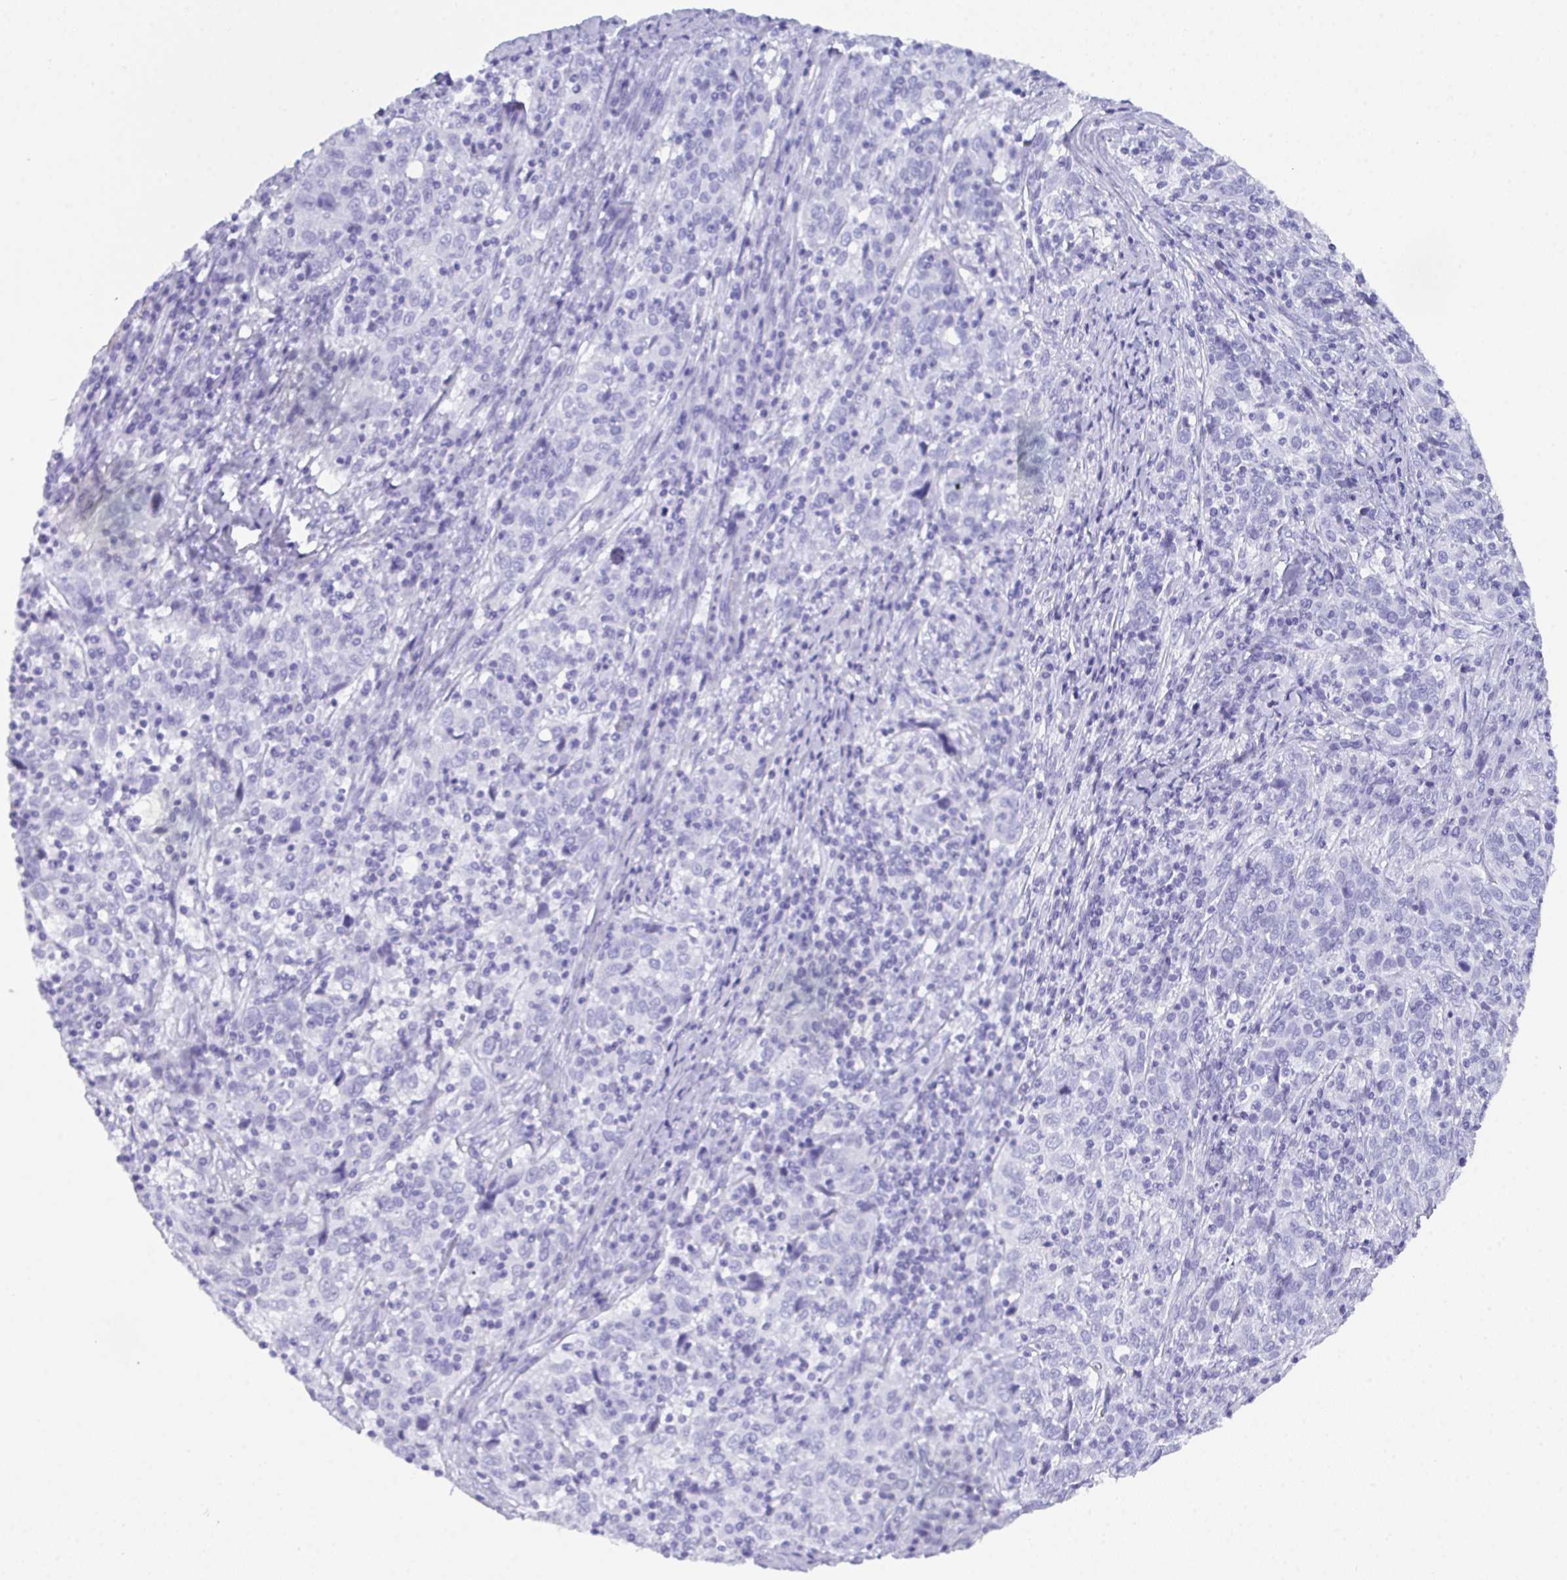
{"staining": {"intensity": "negative", "quantity": "none", "location": "none"}, "tissue": "cervical cancer", "cell_type": "Tumor cells", "image_type": "cancer", "snomed": [{"axis": "morphology", "description": "Squamous cell carcinoma, NOS"}, {"axis": "topography", "description": "Cervix"}], "caption": "Tumor cells are negative for protein expression in human squamous cell carcinoma (cervical).", "gene": "ZNF850", "patient": {"sex": "female", "age": 46}}